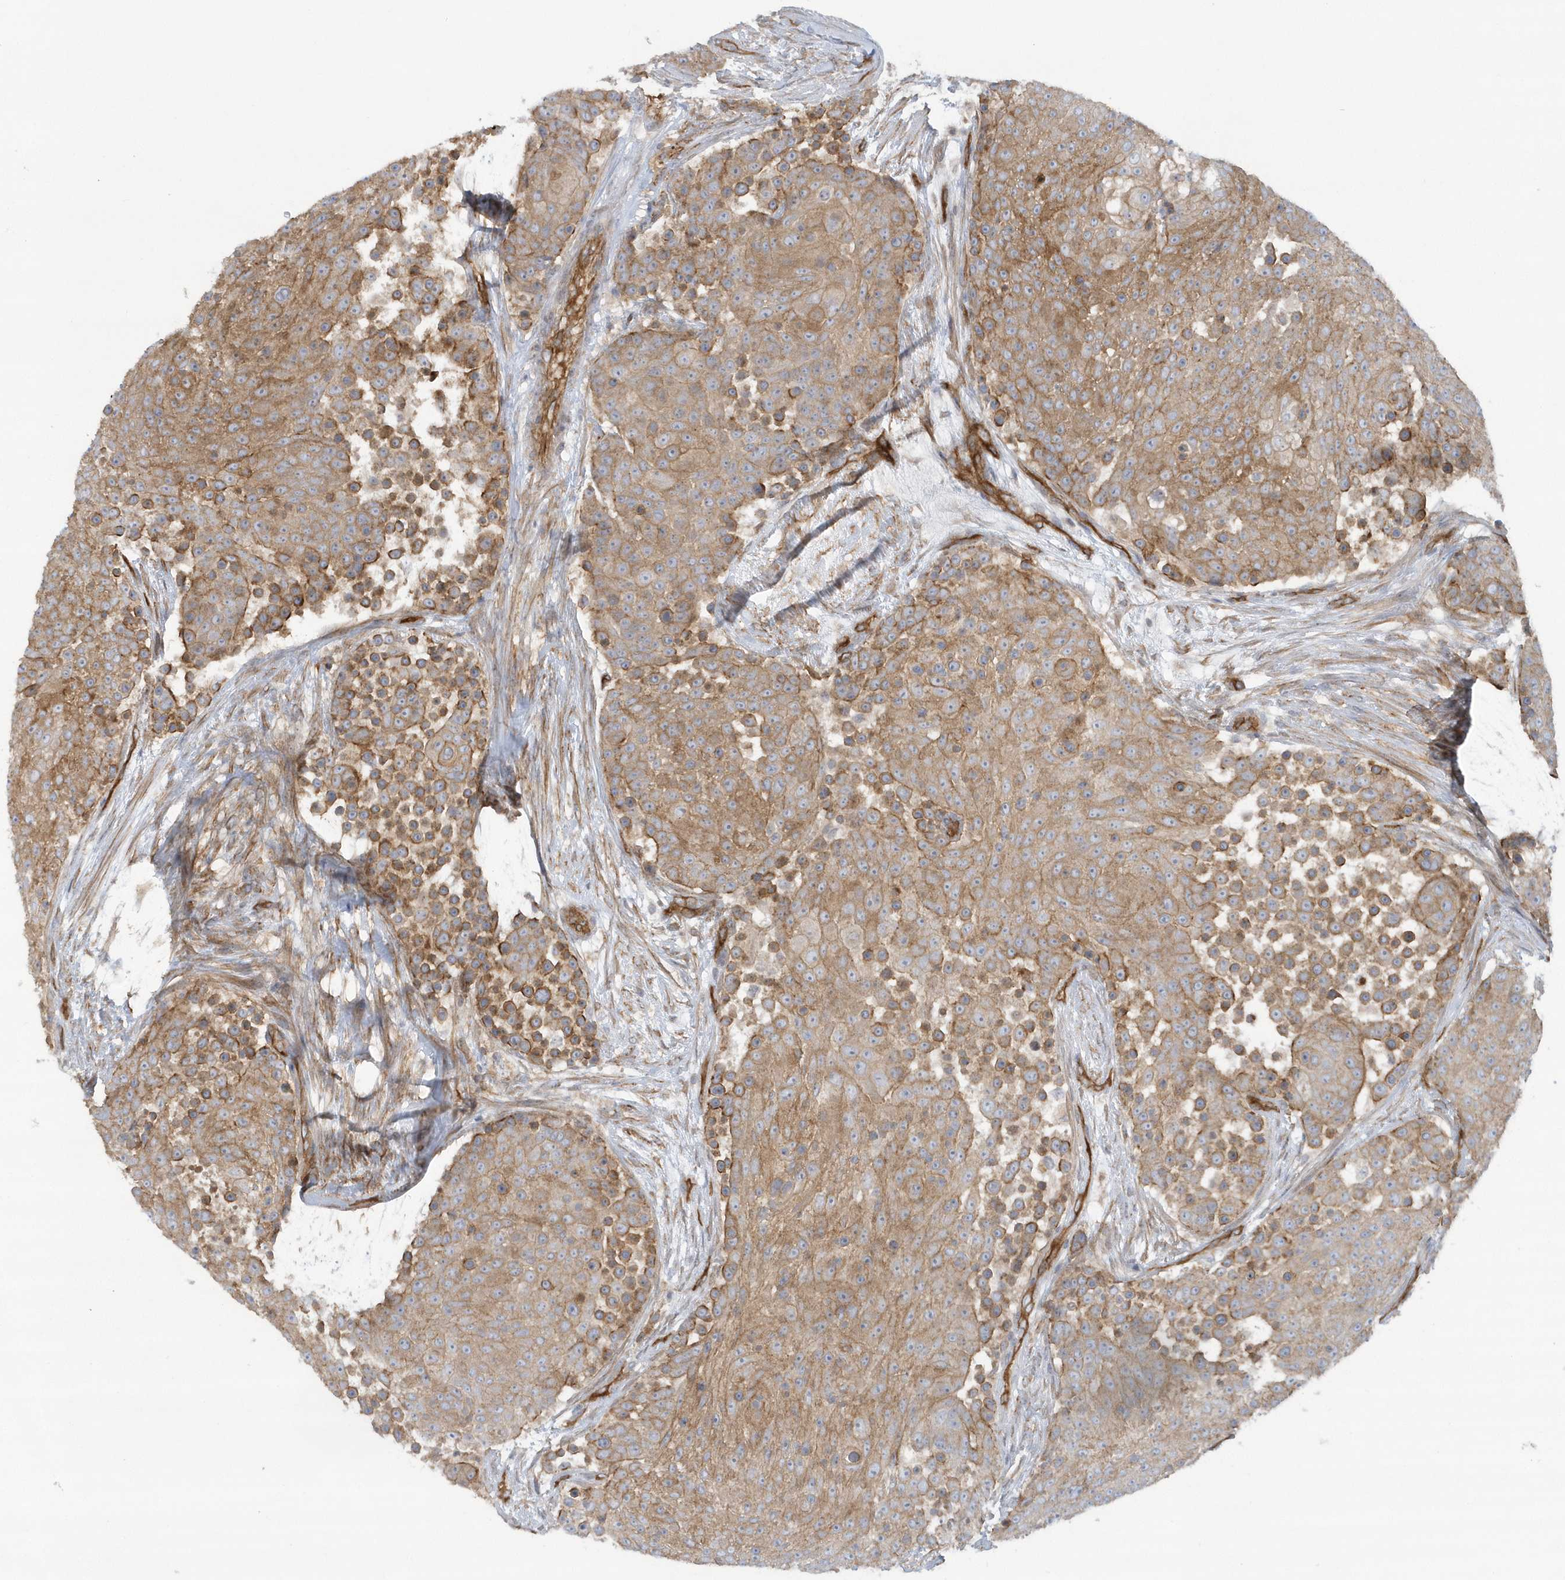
{"staining": {"intensity": "moderate", "quantity": ">75%", "location": "cytoplasmic/membranous"}, "tissue": "urothelial cancer", "cell_type": "Tumor cells", "image_type": "cancer", "snomed": [{"axis": "morphology", "description": "Urothelial carcinoma, High grade"}, {"axis": "topography", "description": "Urinary bladder"}], "caption": "A brown stain shows moderate cytoplasmic/membranous staining of a protein in human urothelial carcinoma (high-grade) tumor cells. (Brightfield microscopy of DAB IHC at high magnification).", "gene": "RAI14", "patient": {"sex": "female", "age": 63}}